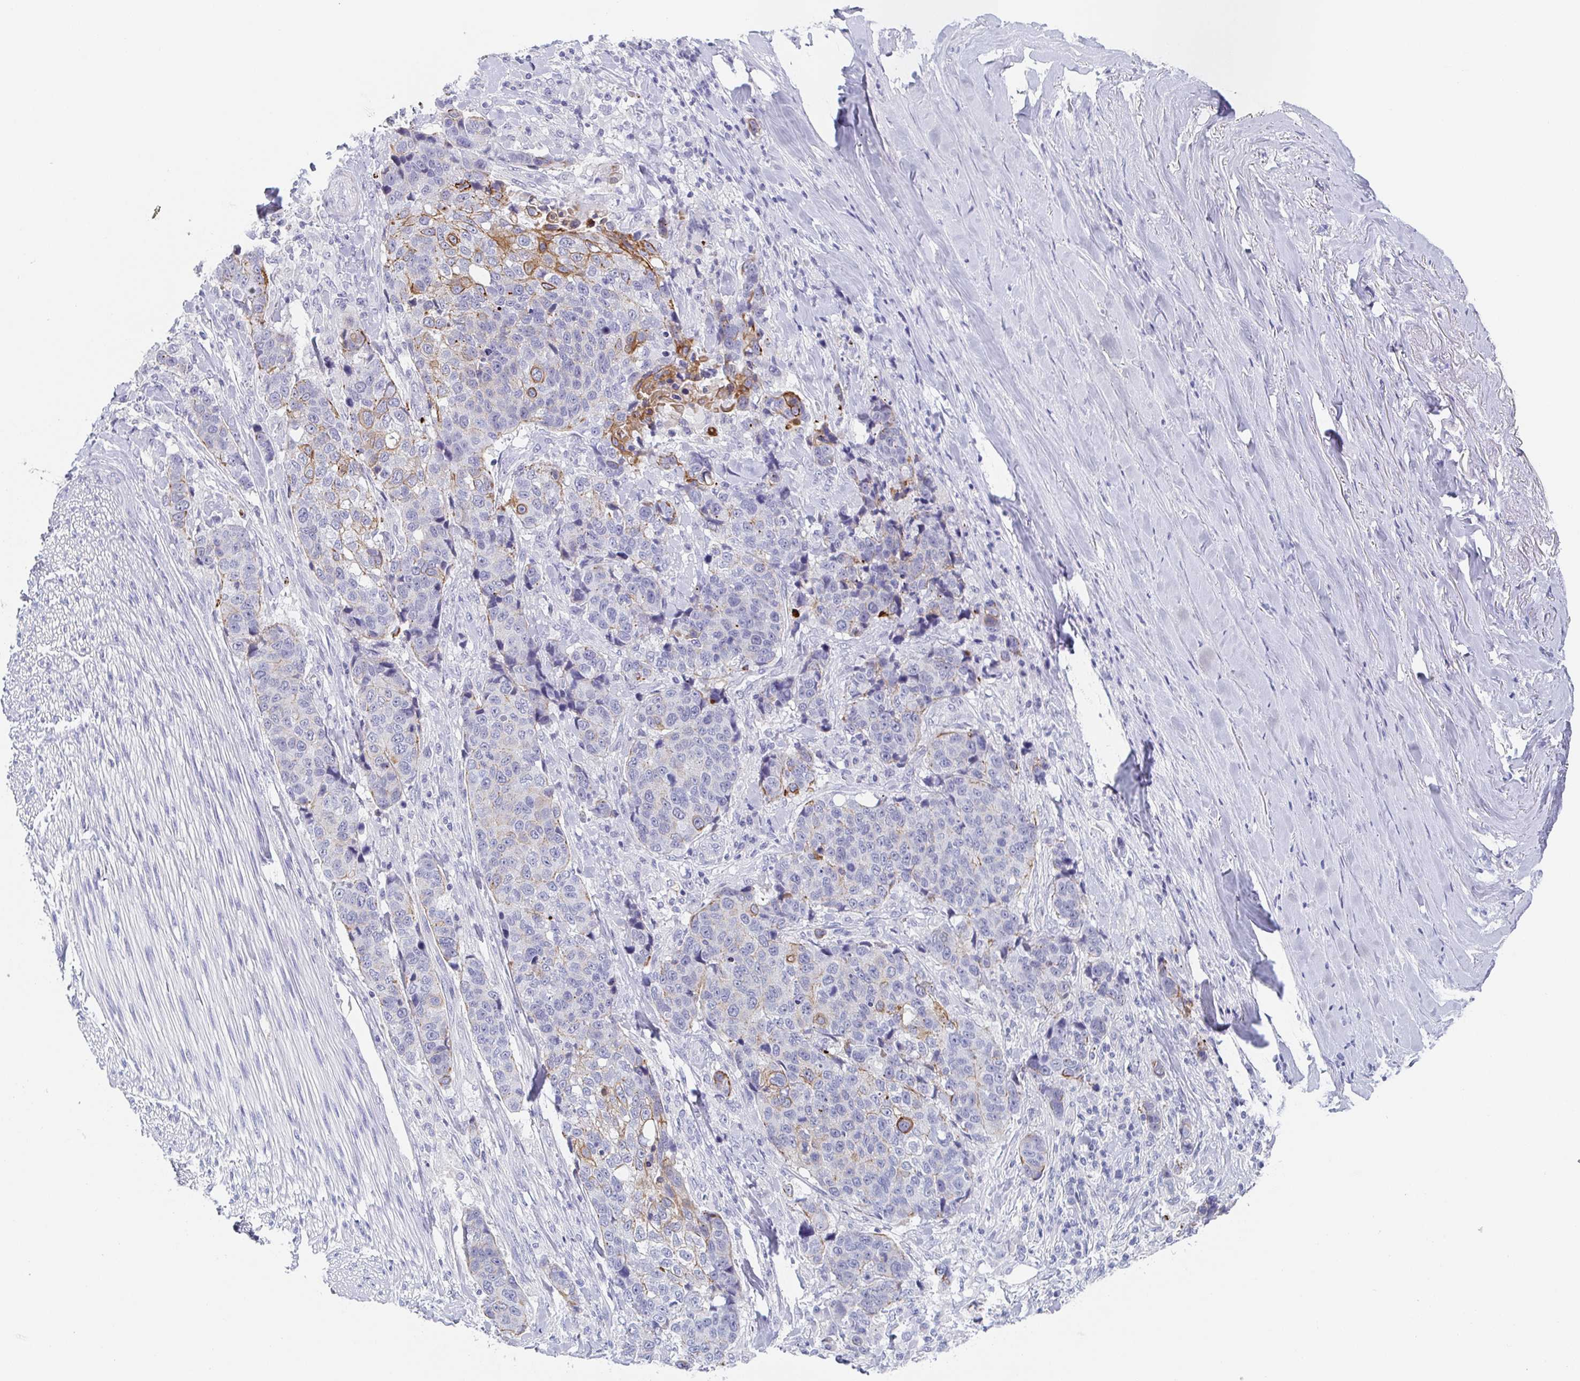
{"staining": {"intensity": "moderate", "quantity": "<25%", "location": "cytoplasmic/membranous"}, "tissue": "lung cancer", "cell_type": "Tumor cells", "image_type": "cancer", "snomed": [{"axis": "morphology", "description": "Squamous cell carcinoma, NOS"}, {"axis": "topography", "description": "Lymph node"}, {"axis": "topography", "description": "Lung"}], "caption": "A brown stain shows moderate cytoplasmic/membranous positivity of a protein in human squamous cell carcinoma (lung) tumor cells. Using DAB (brown) and hematoxylin (blue) stains, captured at high magnification using brightfield microscopy.", "gene": "RHOV", "patient": {"sex": "male", "age": 61}}